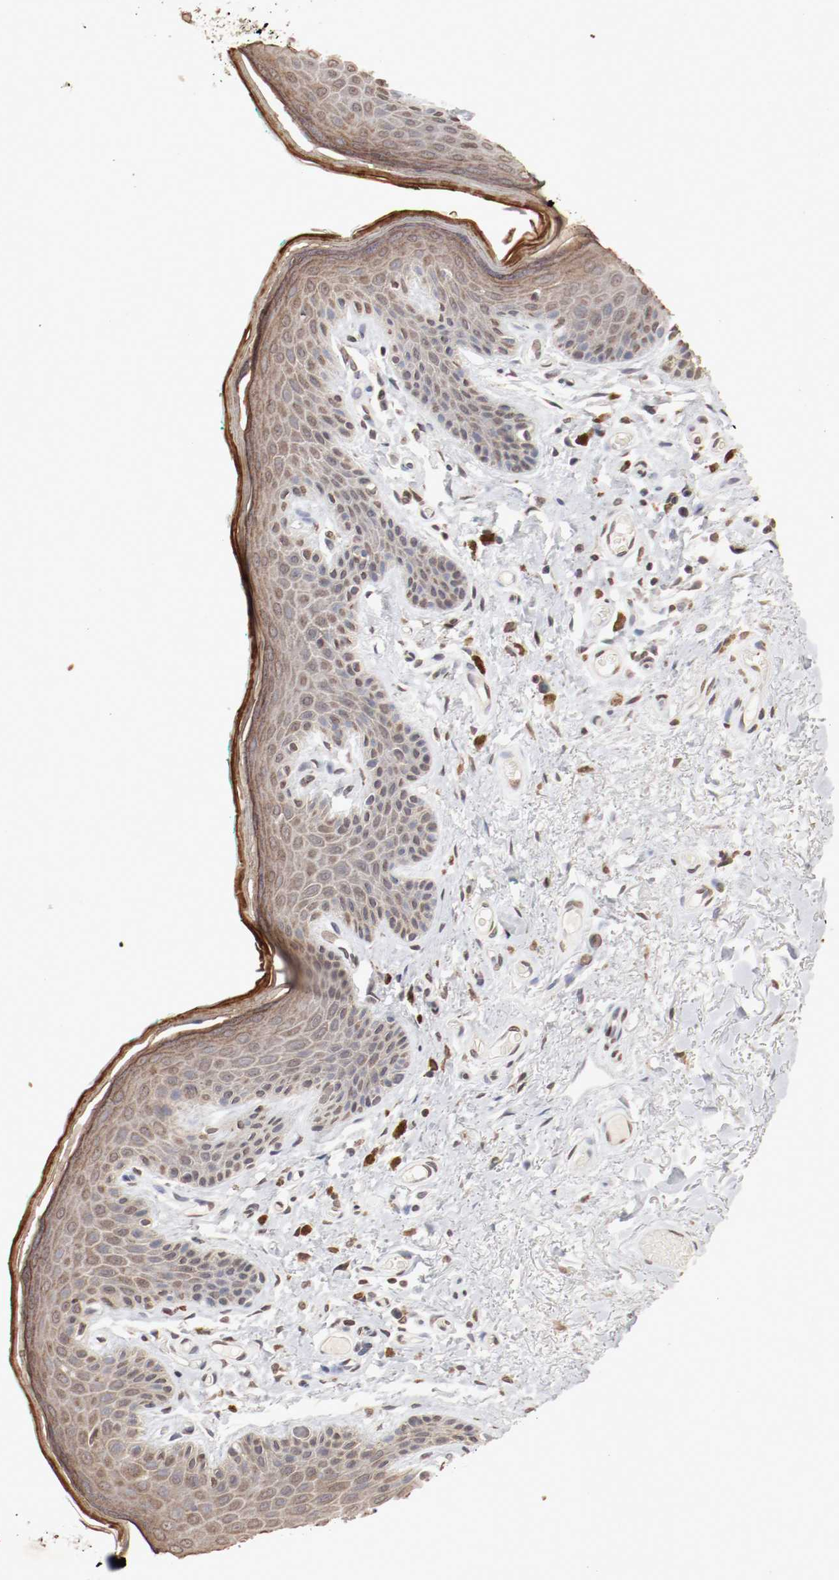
{"staining": {"intensity": "weak", "quantity": ">75%", "location": "cytoplasmic/membranous,nuclear"}, "tissue": "skin", "cell_type": "Epidermal cells", "image_type": "normal", "snomed": [{"axis": "morphology", "description": "Normal tissue, NOS"}, {"axis": "topography", "description": "Anal"}], "caption": "Immunohistochemical staining of normal skin displays weak cytoplasmic/membranous,nuclear protein expression in about >75% of epidermal cells.", "gene": "WASL", "patient": {"sex": "male", "age": 74}}